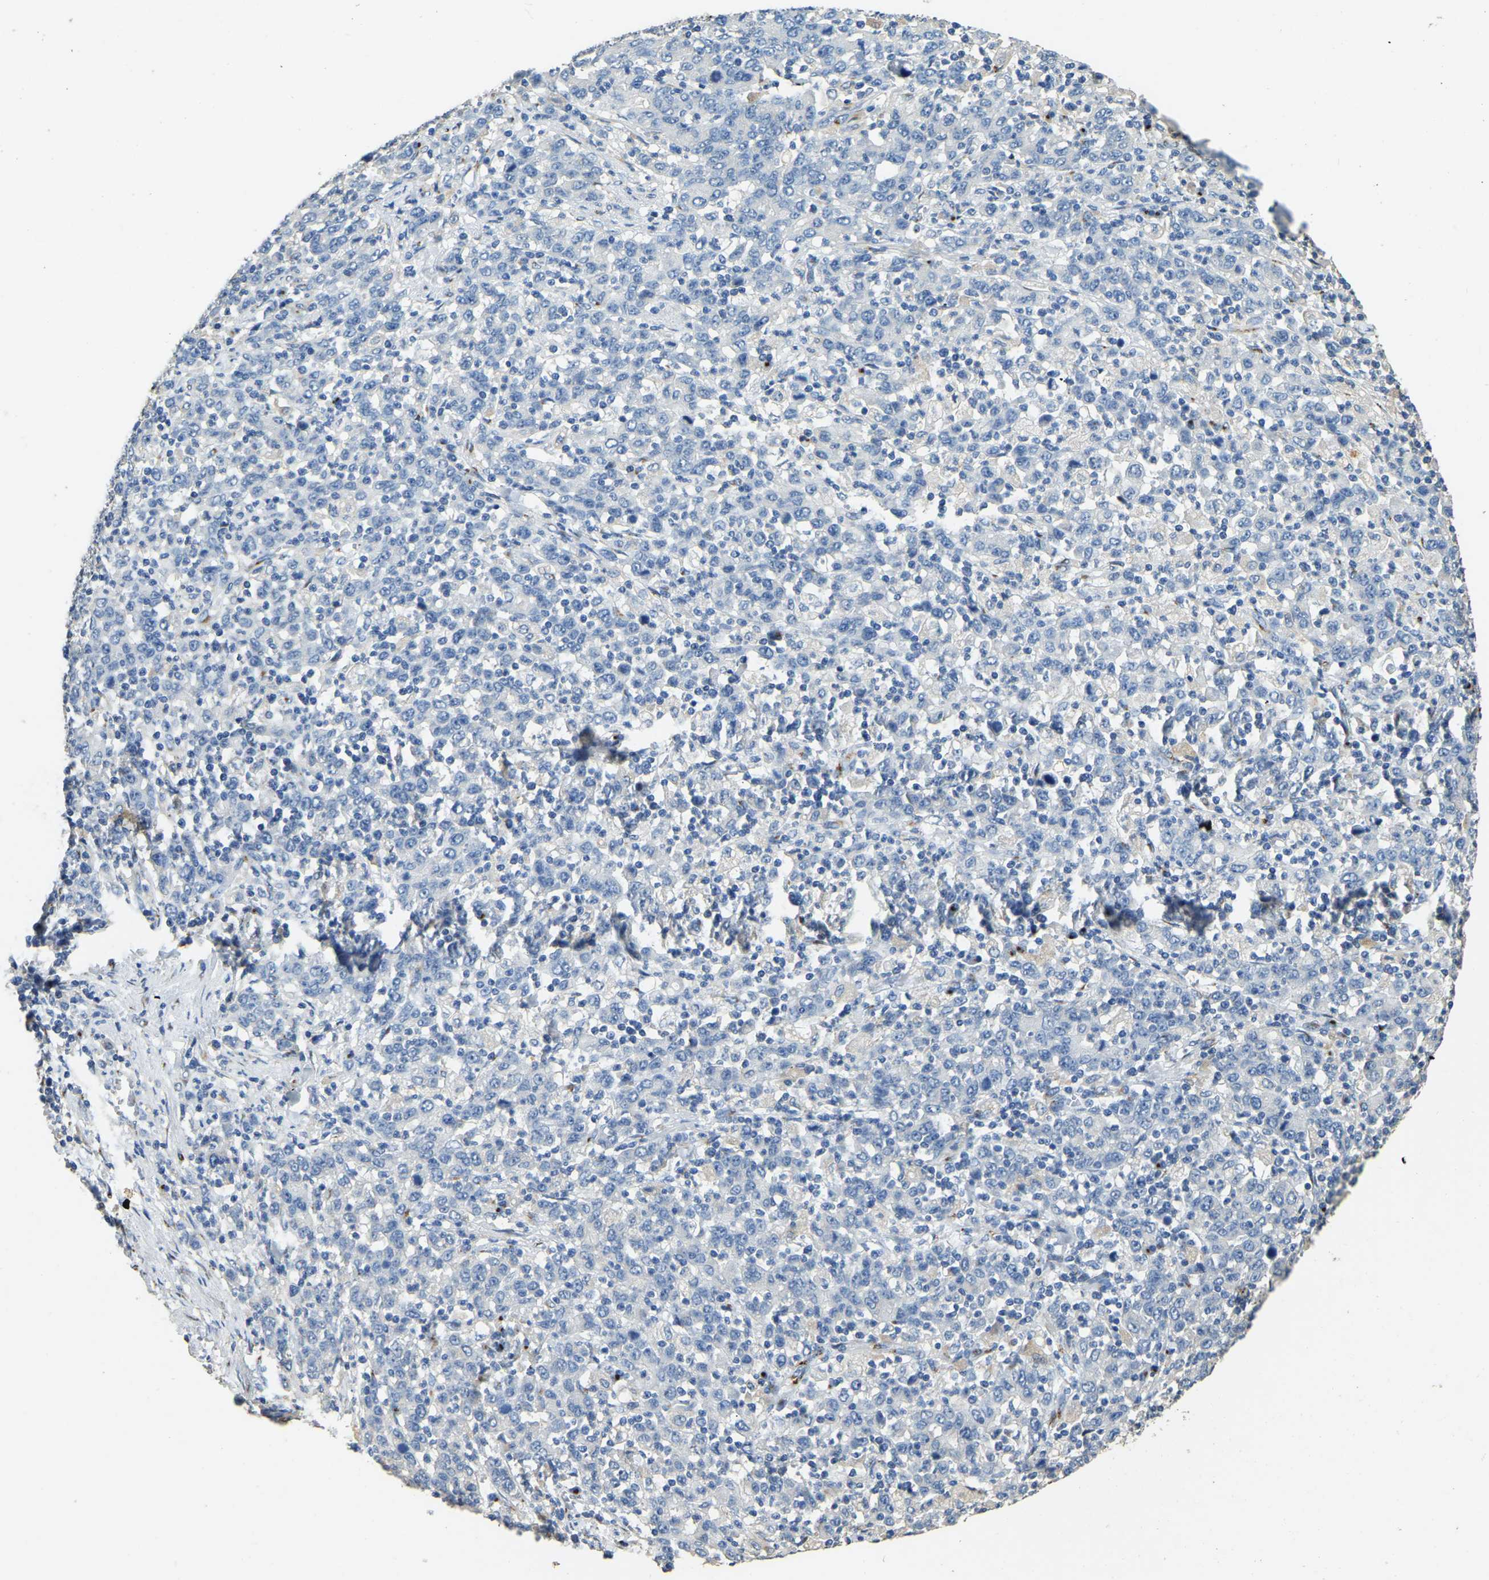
{"staining": {"intensity": "negative", "quantity": "none", "location": "none"}, "tissue": "stomach cancer", "cell_type": "Tumor cells", "image_type": "cancer", "snomed": [{"axis": "morphology", "description": "Adenocarcinoma, NOS"}, {"axis": "topography", "description": "Stomach, upper"}], "caption": "Immunohistochemical staining of human stomach cancer (adenocarcinoma) displays no significant staining in tumor cells.", "gene": "FAM174A", "patient": {"sex": "male", "age": 69}}